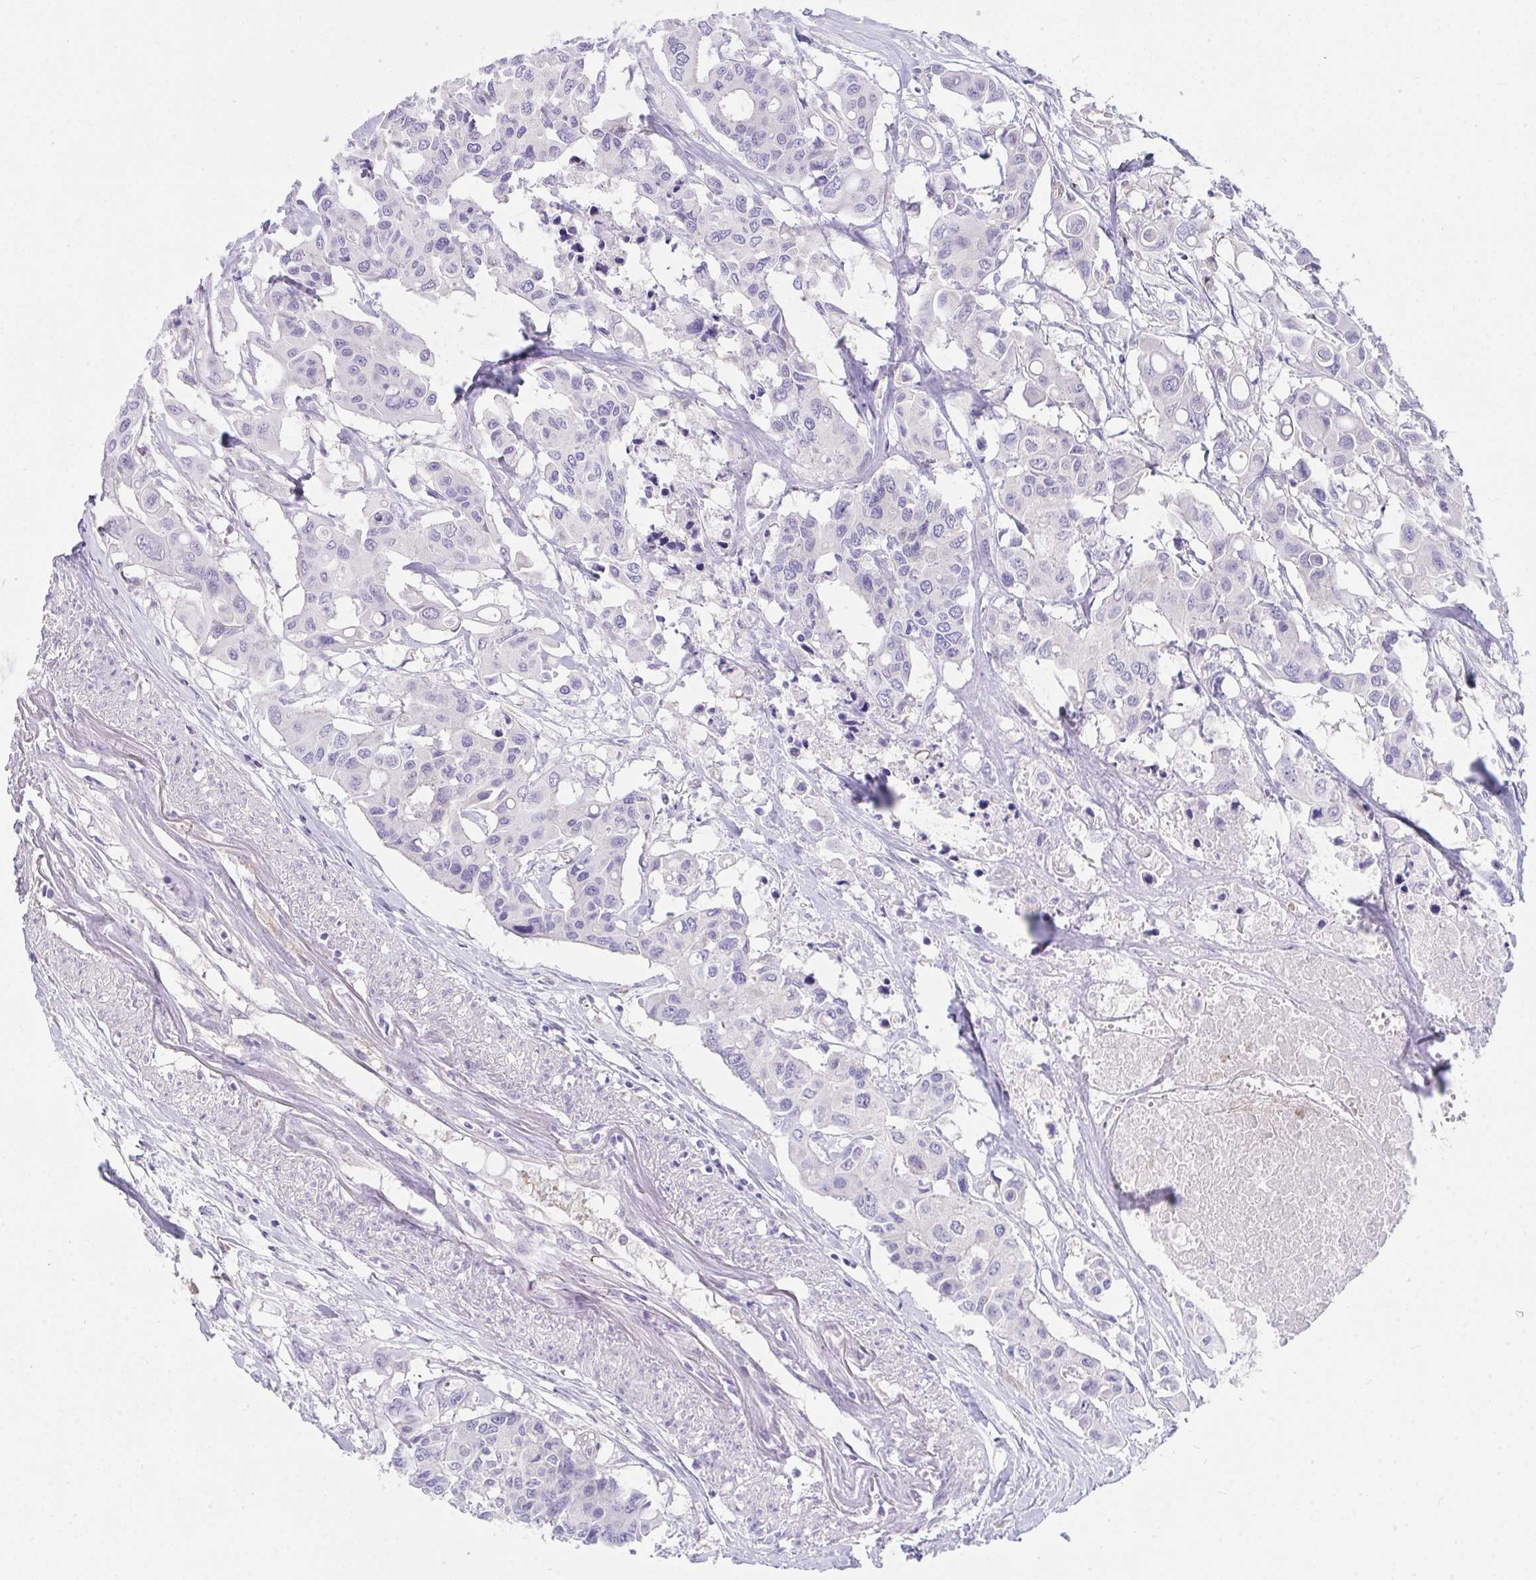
{"staining": {"intensity": "negative", "quantity": "none", "location": "none"}, "tissue": "colorectal cancer", "cell_type": "Tumor cells", "image_type": "cancer", "snomed": [{"axis": "morphology", "description": "Adenocarcinoma, NOS"}, {"axis": "topography", "description": "Colon"}], "caption": "Photomicrograph shows no protein positivity in tumor cells of colorectal cancer (adenocarcinoma) tissue.", "gene": "GAB1", "patient": {"sex": "male", "age": 77}}